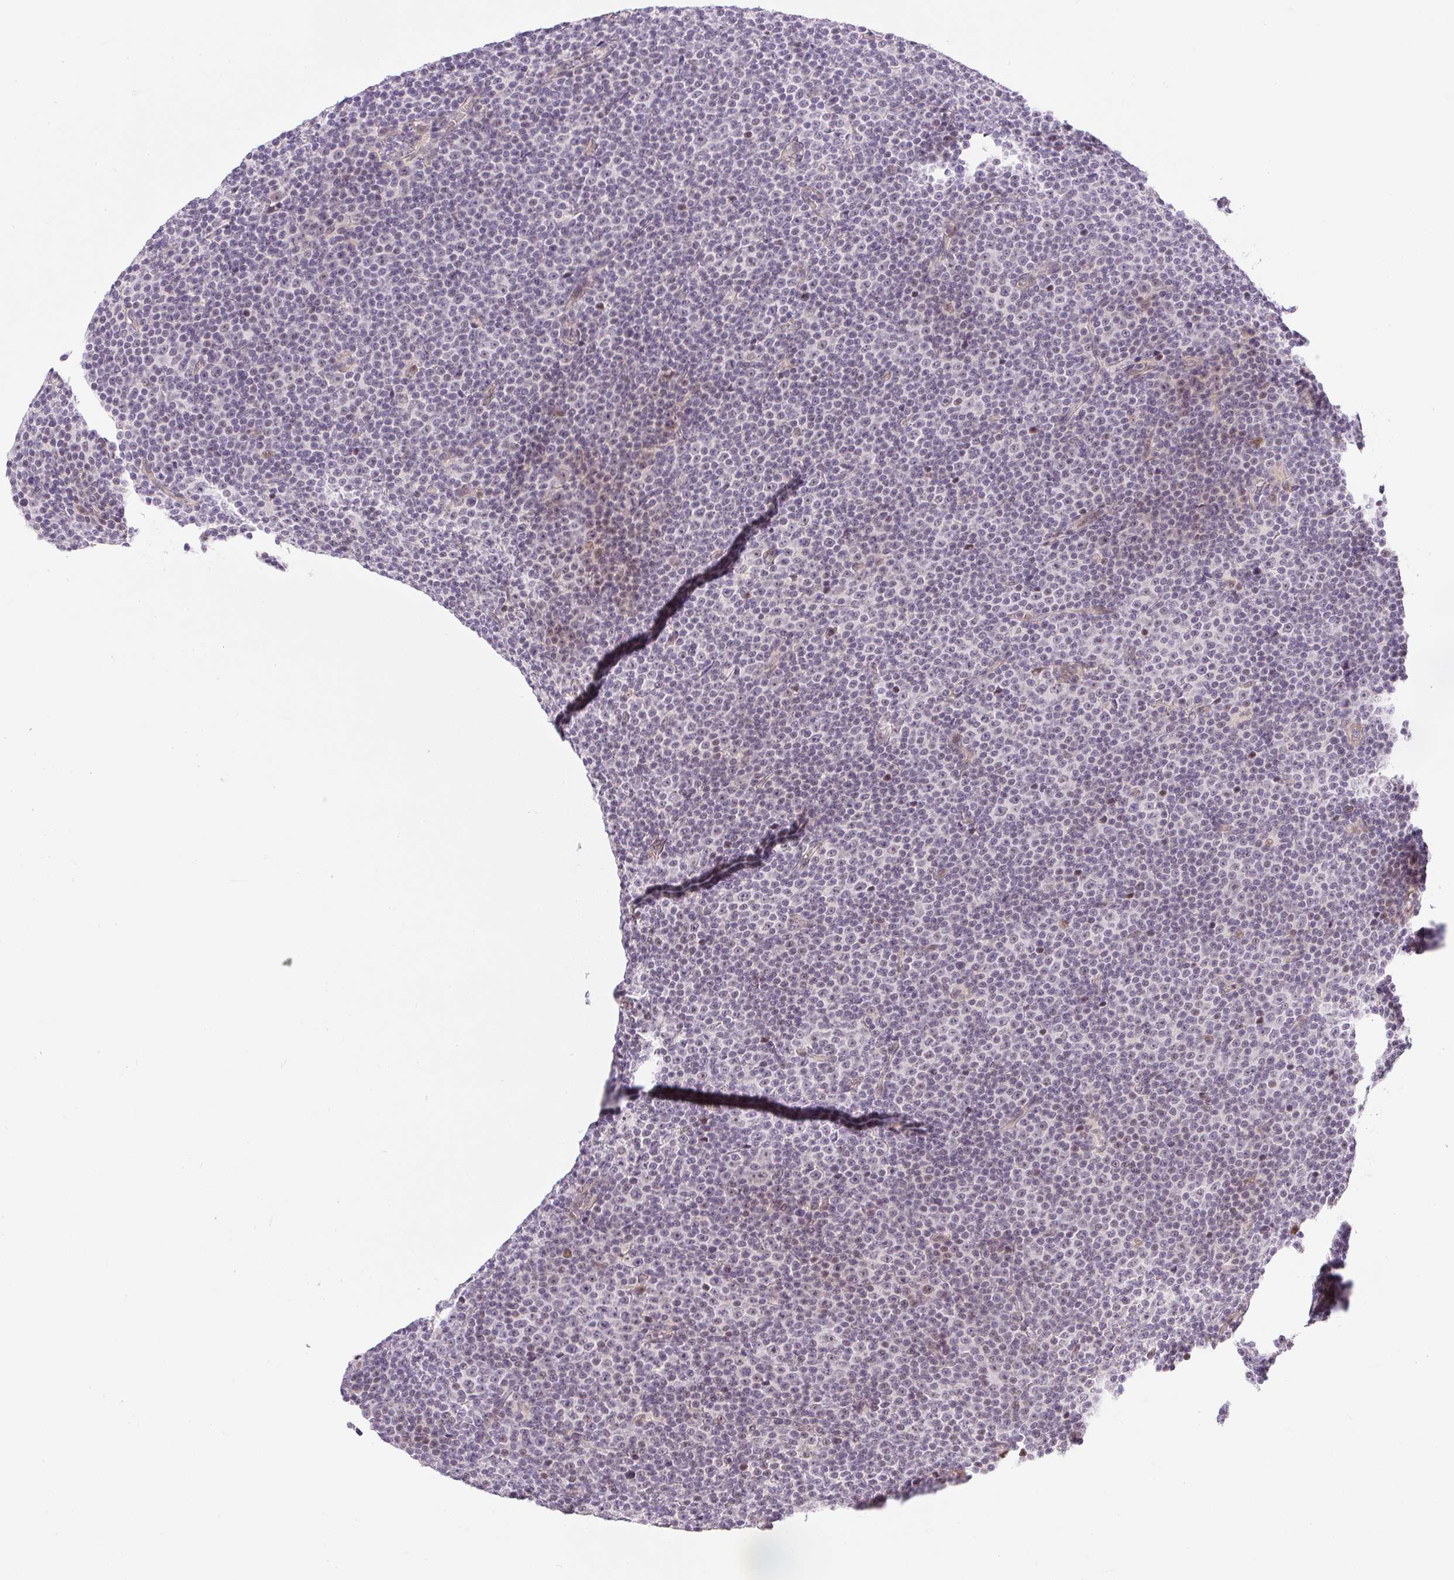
{"staining": {"intensity": "weak", "quantity": "<25%", "location": "nuclear"}, "tissue": "lymphoma", "cell_type": "Tumor cells", "image_type": "cancer", "snomed": [{"axis": "morphology", "description": "Malignant lymphoma, non-Hodgkin's type, Low grade"}, {"axis": "topography", "description": "Lymph node"}], "caption": "Immunohistochemistry of malignant lymphoma, non-Hodgkin's type (low-grade) shows no staining in tumor cells.", "gene": "DPPA4", "patient": {"sex": "female", "age": 67}}